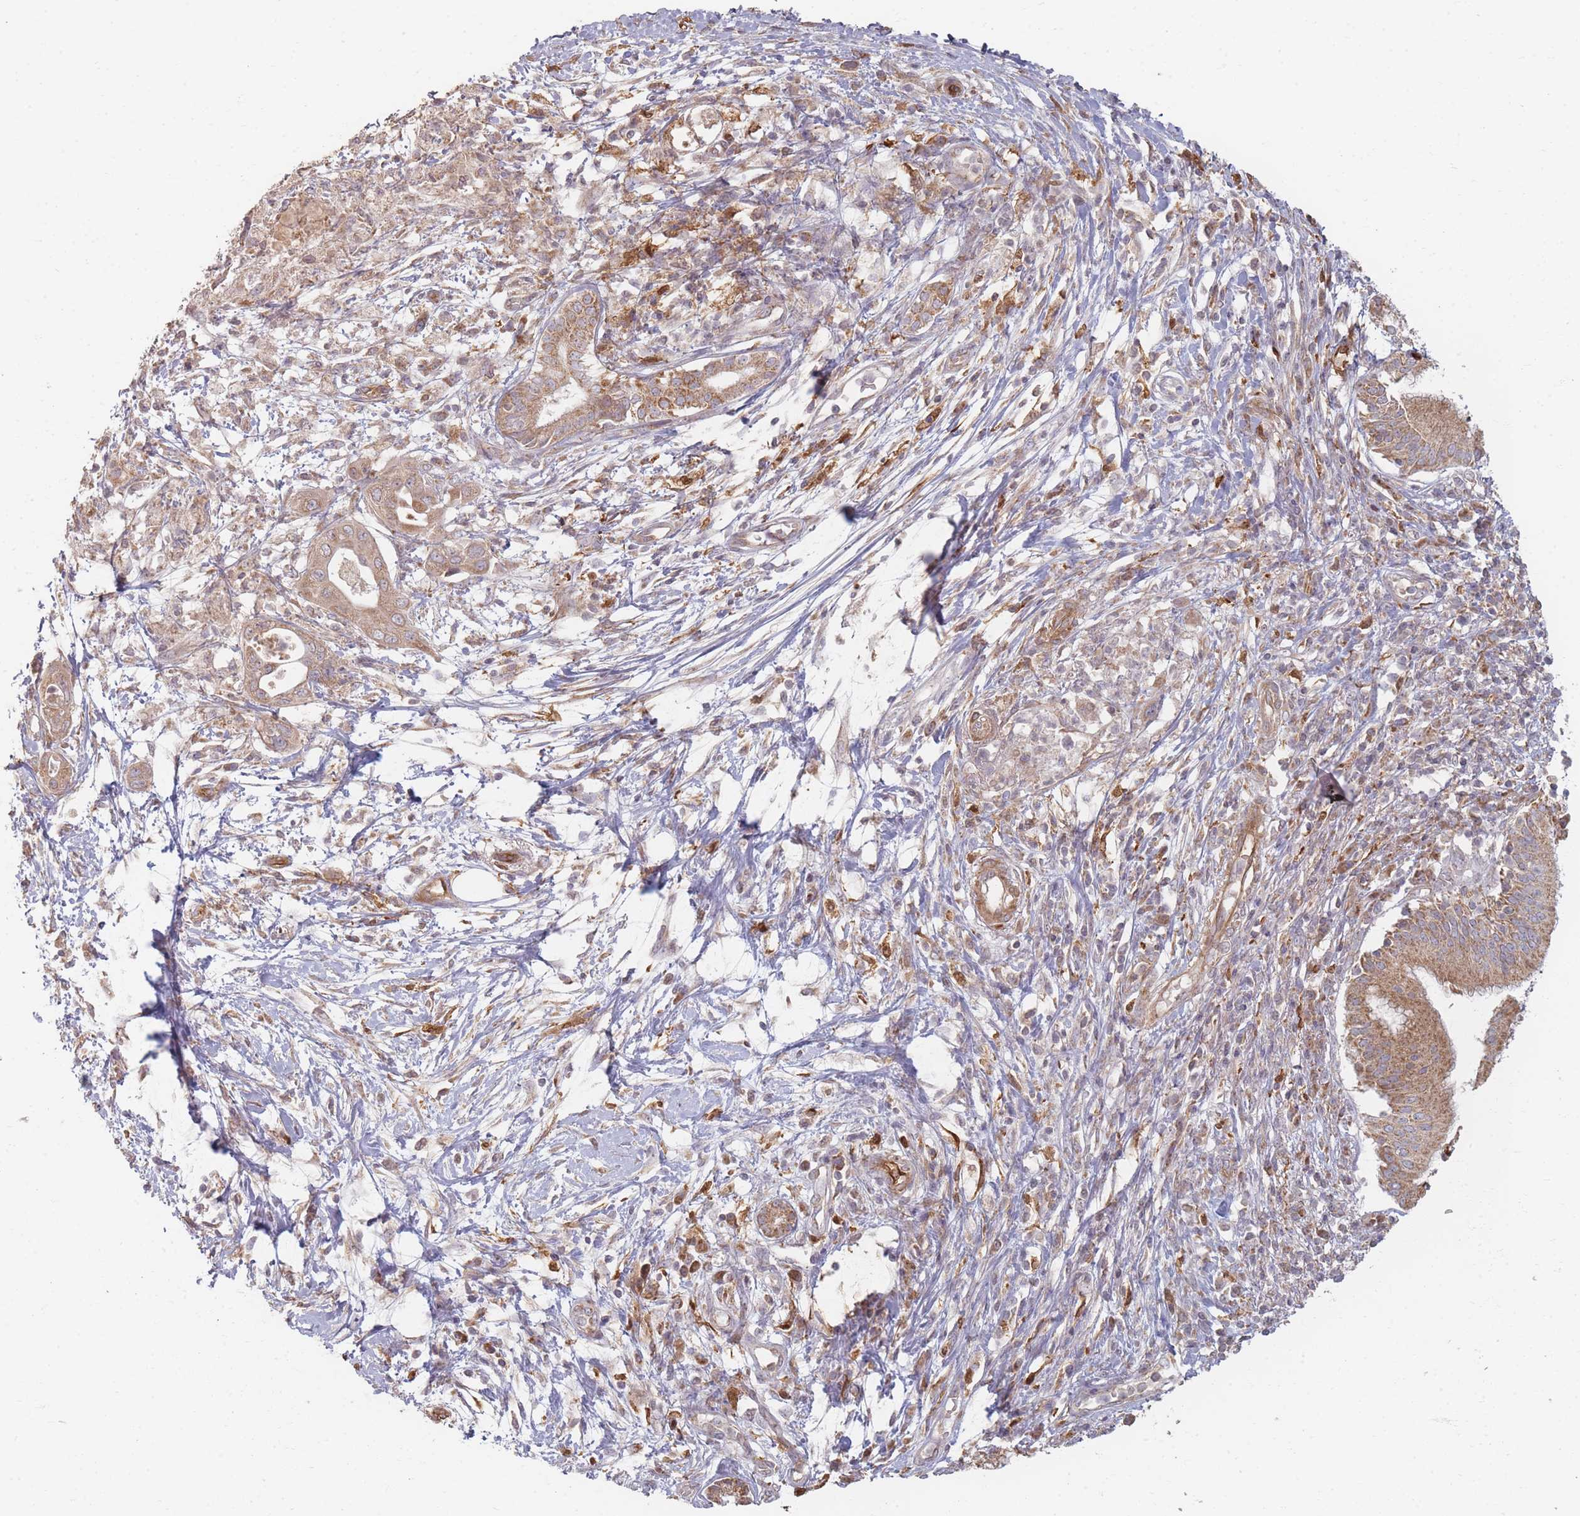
{"staining": {"intensity": "moderate", "quantity": ">75%", "location": "cytoplasmic/membranous"}, "tissue": "pancreatic cancer", "cell_type": "Tumor cells", "image_type": "cancer", "snomed": [{"axis": "morphology", "description": "Adenocarcinoma, NOS"}, {"axis": "topography", "description": "Pancreas"}], "caption": "The immunohistochemical stain labels moderate cytoplasmic/membranous positivity in tumor cells of pancreatic cancer tissue.", "gene": "MRPS6", "patient": {"sex": "male", "age": 68}}